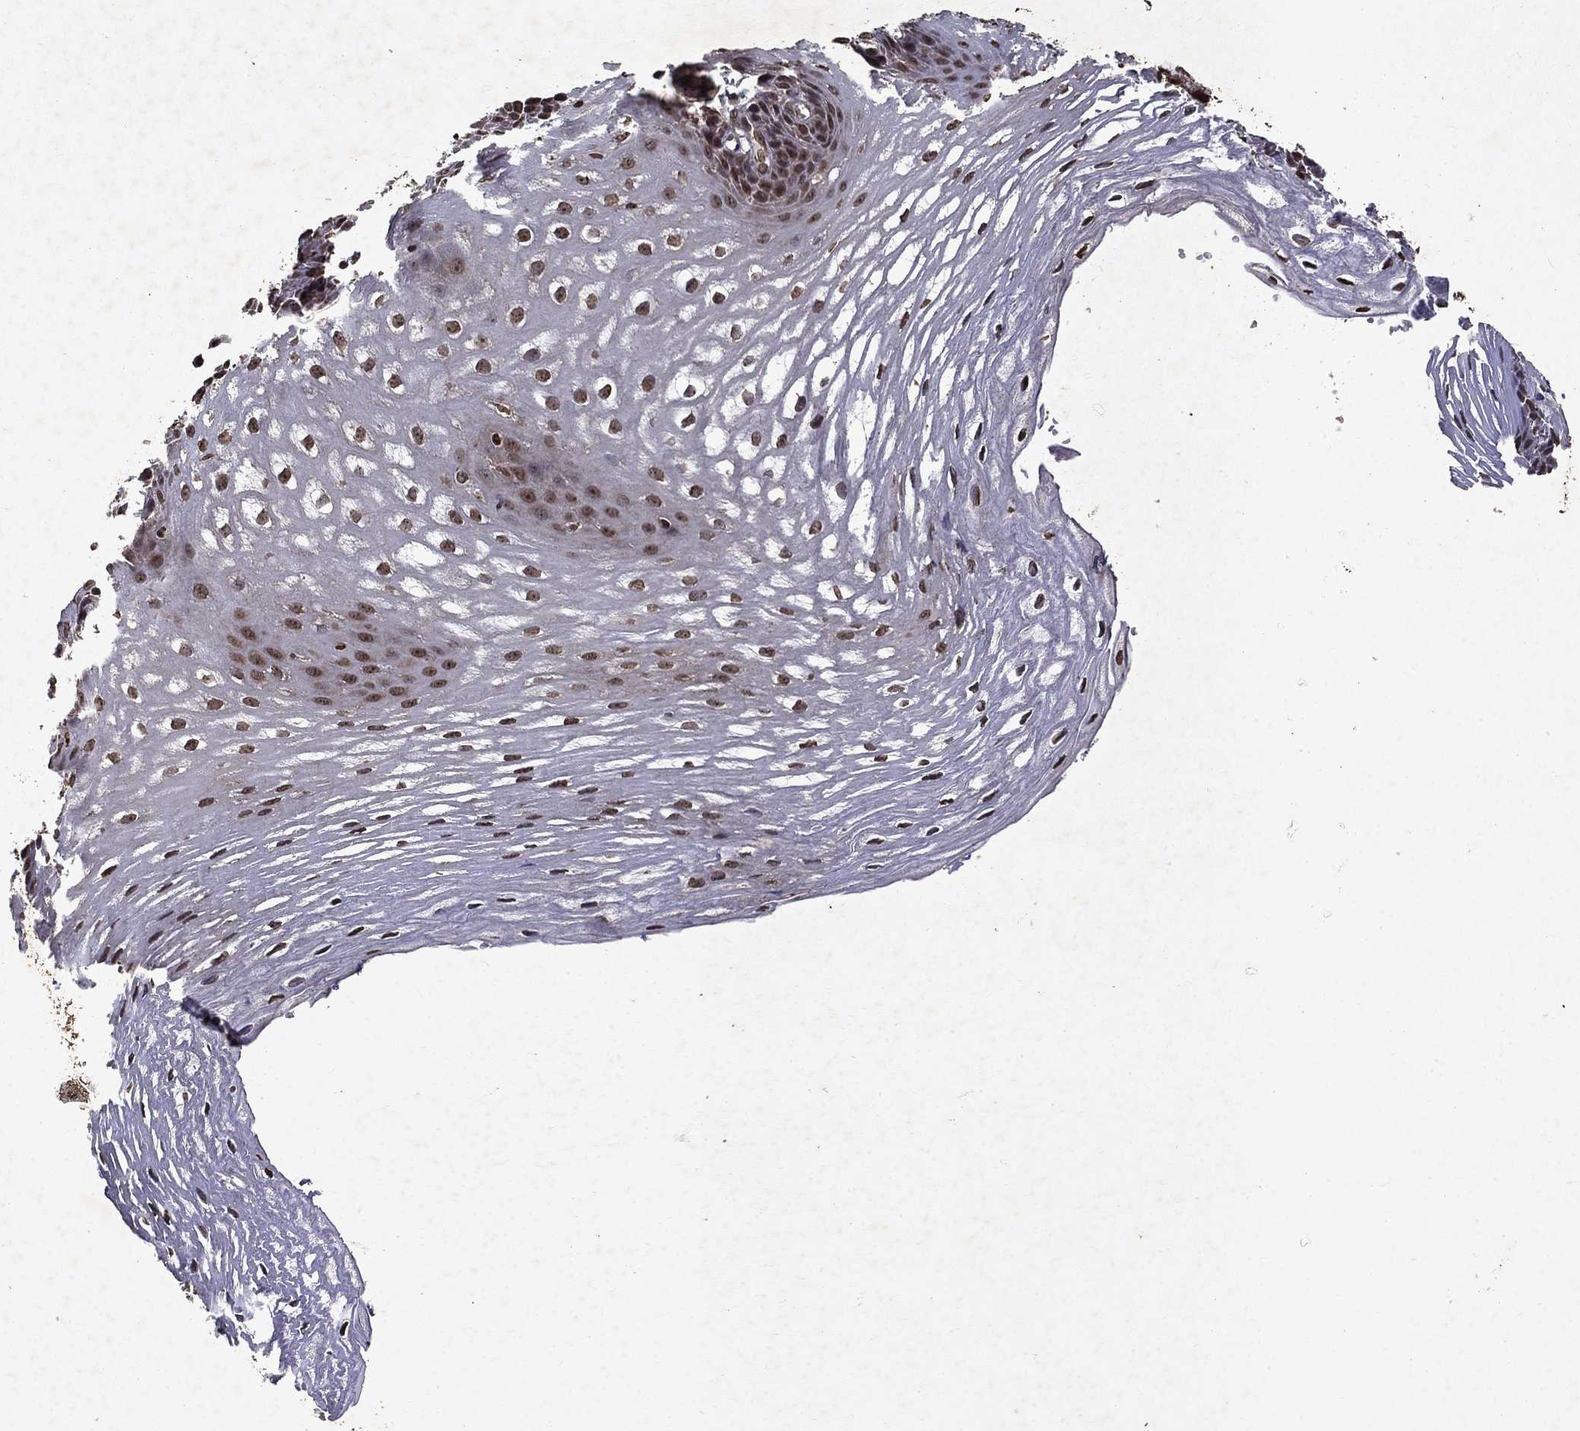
{"staining": {"intensity": "moderate", "quantity": "25%-75%", "location": "nuclear"}, "tissue": "esophagus", "cell_type": "Squamous epithelial cells", "image_type": "normal", "snomed": [{"axis": "morphology", "description": "Normal tissue, NOS"}, {"axis": "topography", "description": "Esophagus"}], "caption": "Immunohistochemistry of unremarkable esophagus reveals medium levels of moderate nuclear positivity in approximately 25%-75% of squamous epithelial cells.", "gene": "PIN4", "patient": {"sex": "male", "age": 72}}